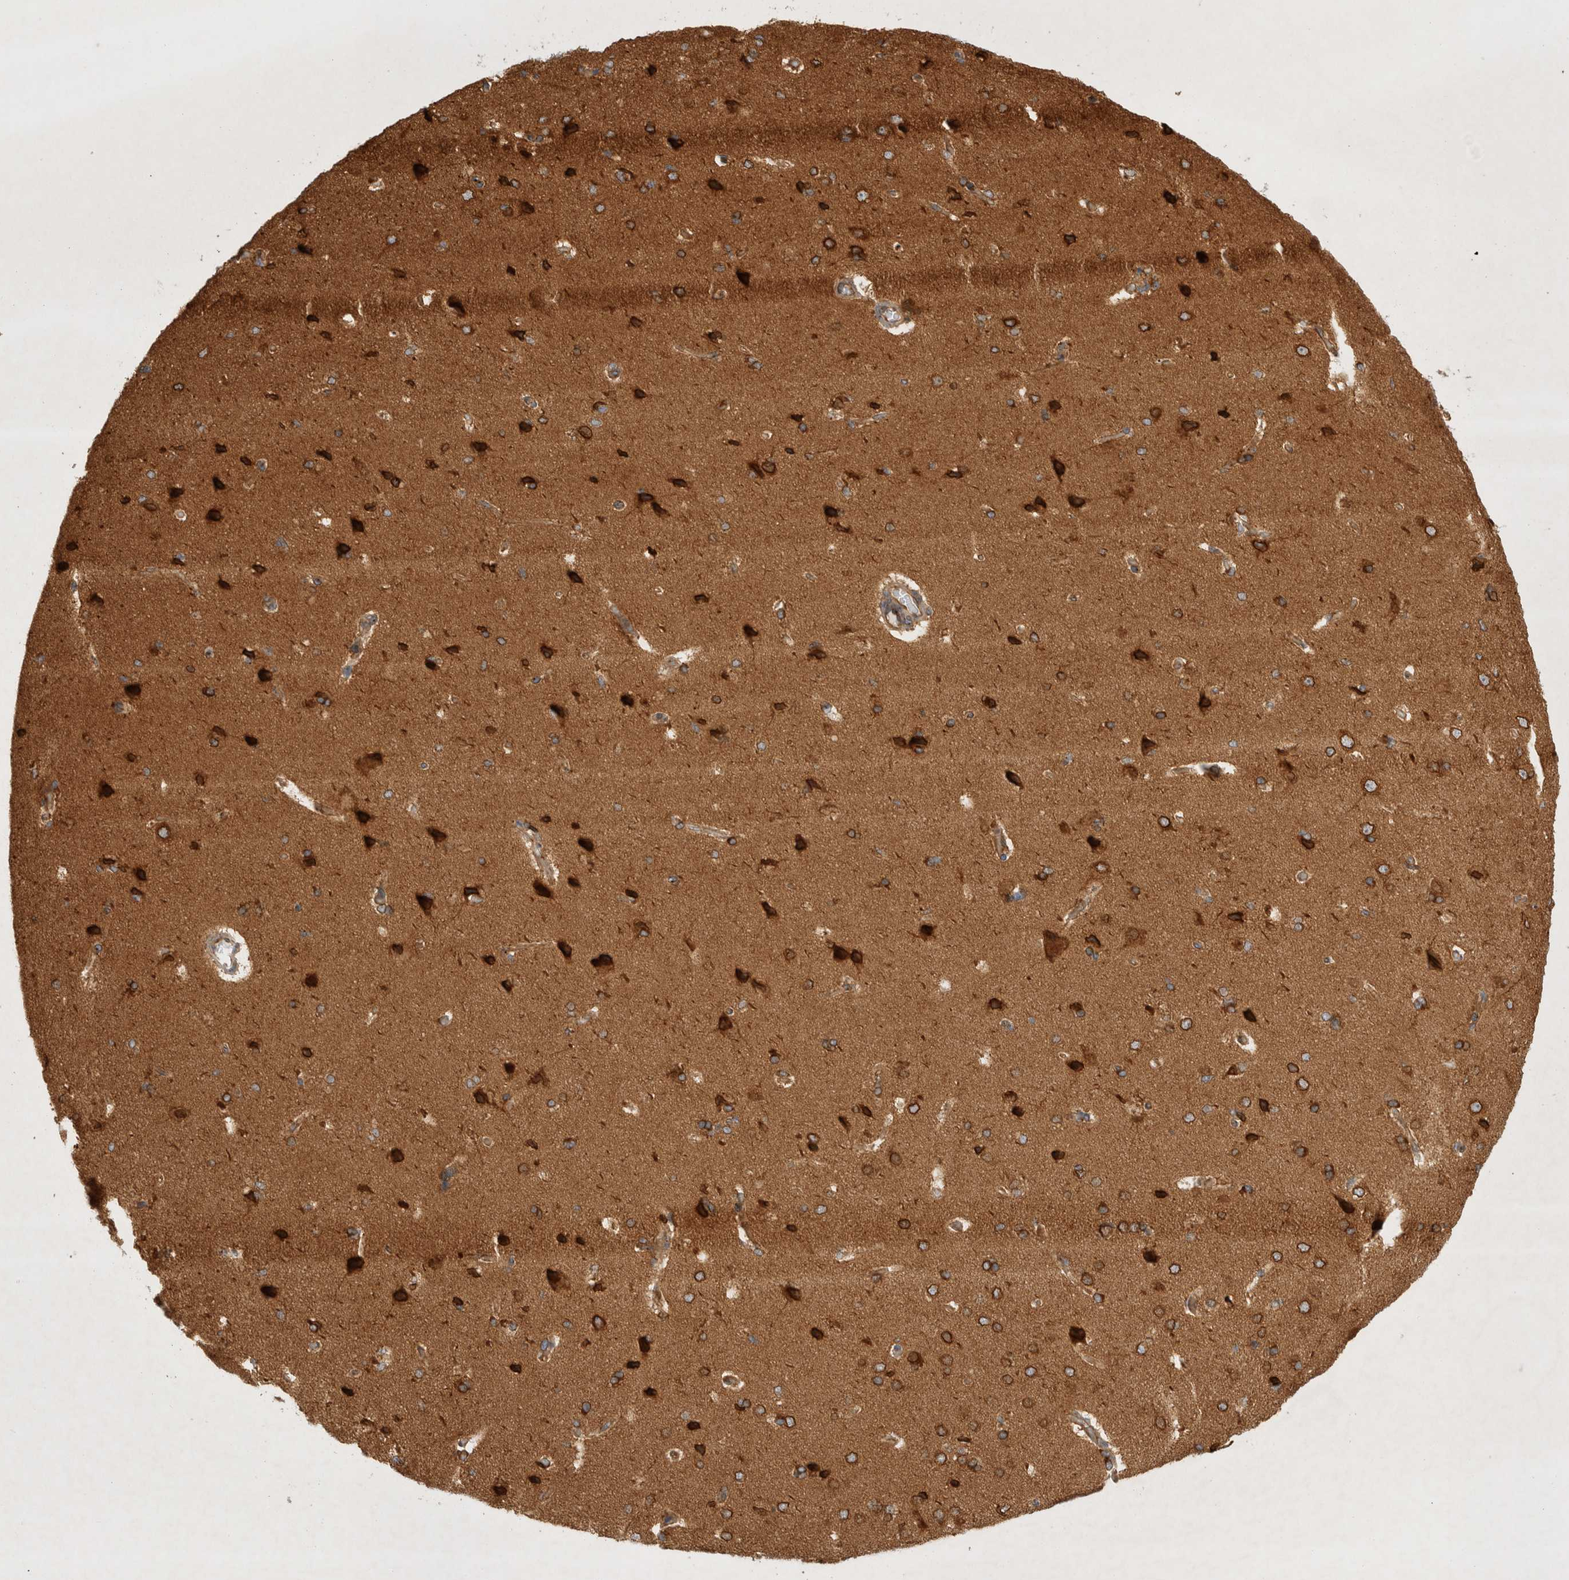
{"staining": {"intensity": "negative", "quantity": "none", "location": "none"}, "tissue": "cerebral cortex", "cell_type": "Endothelial cells", "image_type": "normal", "snomed": [{"axis": "morphology", "description": "Normal tissue, NOS"}, {"axis": "topography", "description": "Cerebral cortex"}], "caption": "The immunohistochemistry histopathology image has no significant positivity in endothelial cells of cerebral cortex. The staining was performed using DAB (3,3'-diaminobenzidine) to visualize the protein expression in brown, while the nuclei were stained in blue with hematoxylin (Magnification: 20x).", "gene": "GPR150", "patient": {"sex": "male", "age": 62}}